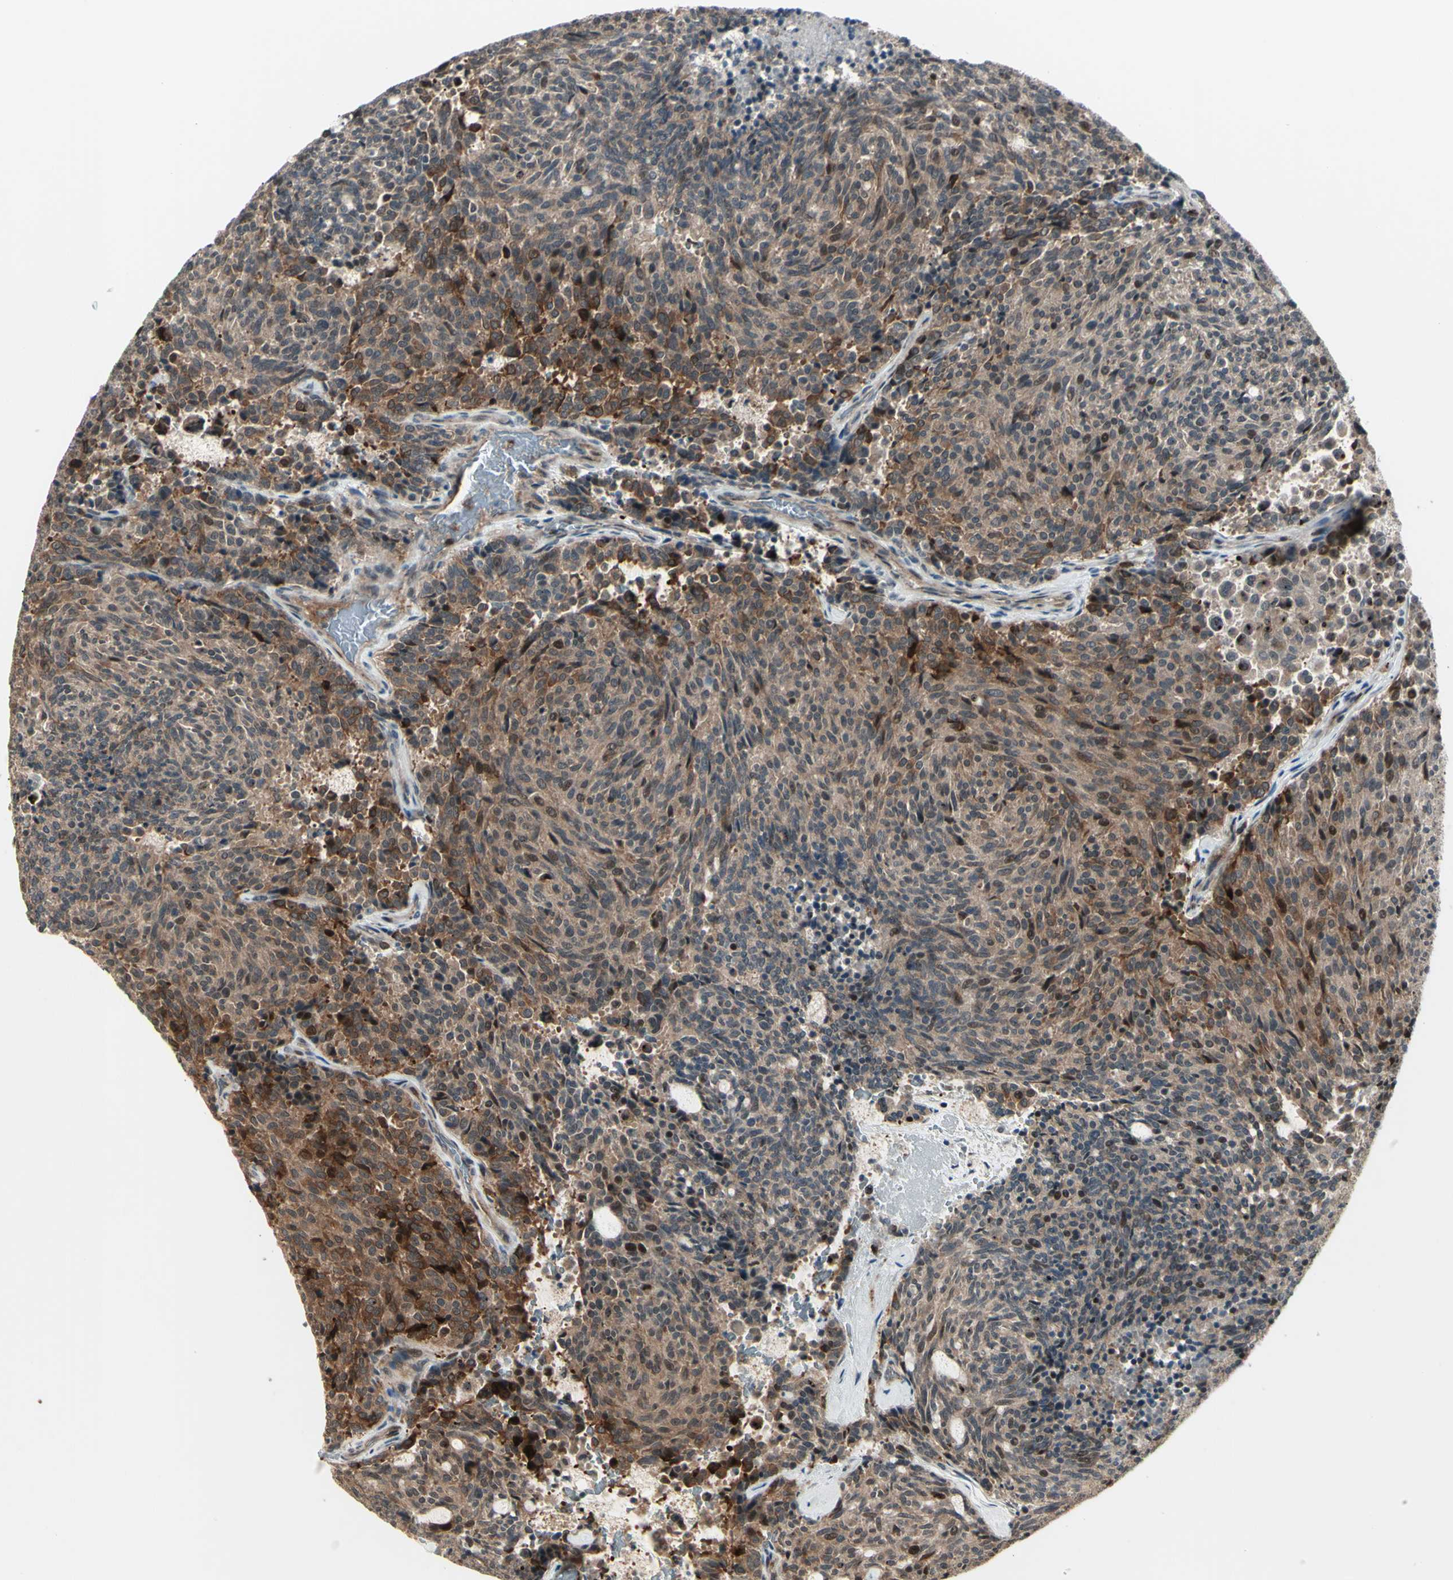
{"staining": {"intensity": "strong", "quantity": ">75%", "location": "cytoplasmic/membranous,nuclear"}, "tissue": "carcinoid", "cell_type": "Tumor cells", "image_type": "cancer", "snomed": [{"axis": "morphology", "description": "Carcinoid, malignant, NOS"}, {"axis": "topography", "description": "Pancreas"}], "caption": "An IHC photomicrograph of neoplastic tissue is shown. Protein staining in brown labels strong cytoplasmic/membranous and nuclear positivity in carcinoid within tumor cells. (brown staining indicates protein expression, while blue staining denotes nuclei).", "gene": "MLF2", "patient": {"sex": "female", "age": 54}}